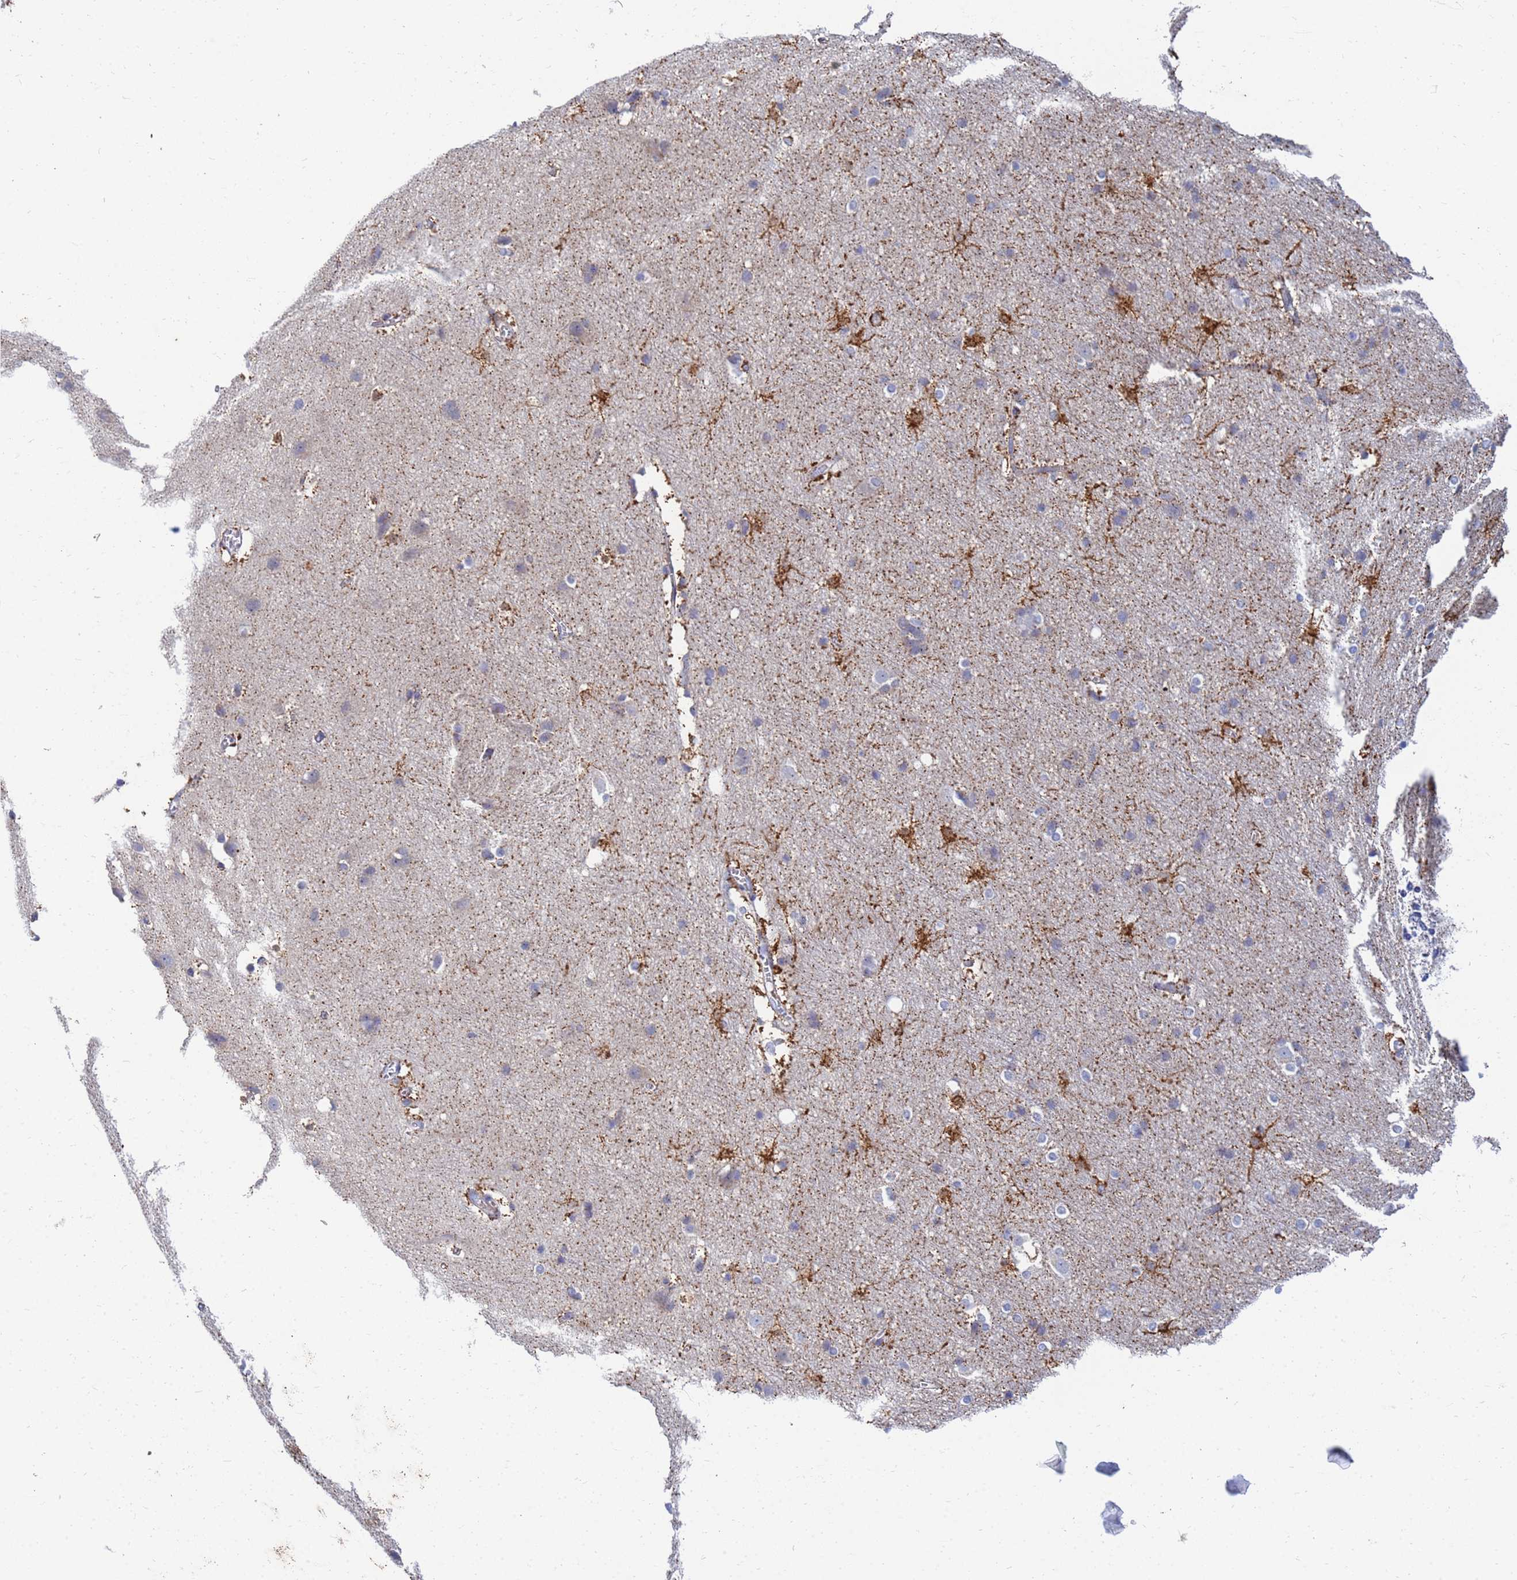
{"staining": {"intensity": "moderate", "quantity": "25%-75%", "location": "cytoplasmic/membranous"}, "tissue": "cerebral cortex", "cell_type": "Endothelial cells", "image_type": "normal", "snomed": [{"axis": "morphology", "description": "Normal tissue, NOS"}, {"axis": "topography", "description": "Cerebral cortex"}], "caption": "Immunohistochemical staining of normal cerebral cortex exhibits 25%-75% levels of moderate cytoplasmic/membranous protein positivity in approximately 25%-75% of endothelial cells. The staining was performed using DAB to visualize the protein expression in brown, while the nuclei were stained in blue with hematoxylin (Magnification: 20x).", "gene": "SDR39U1", "patient": {"sex": "male", "age": 54}}